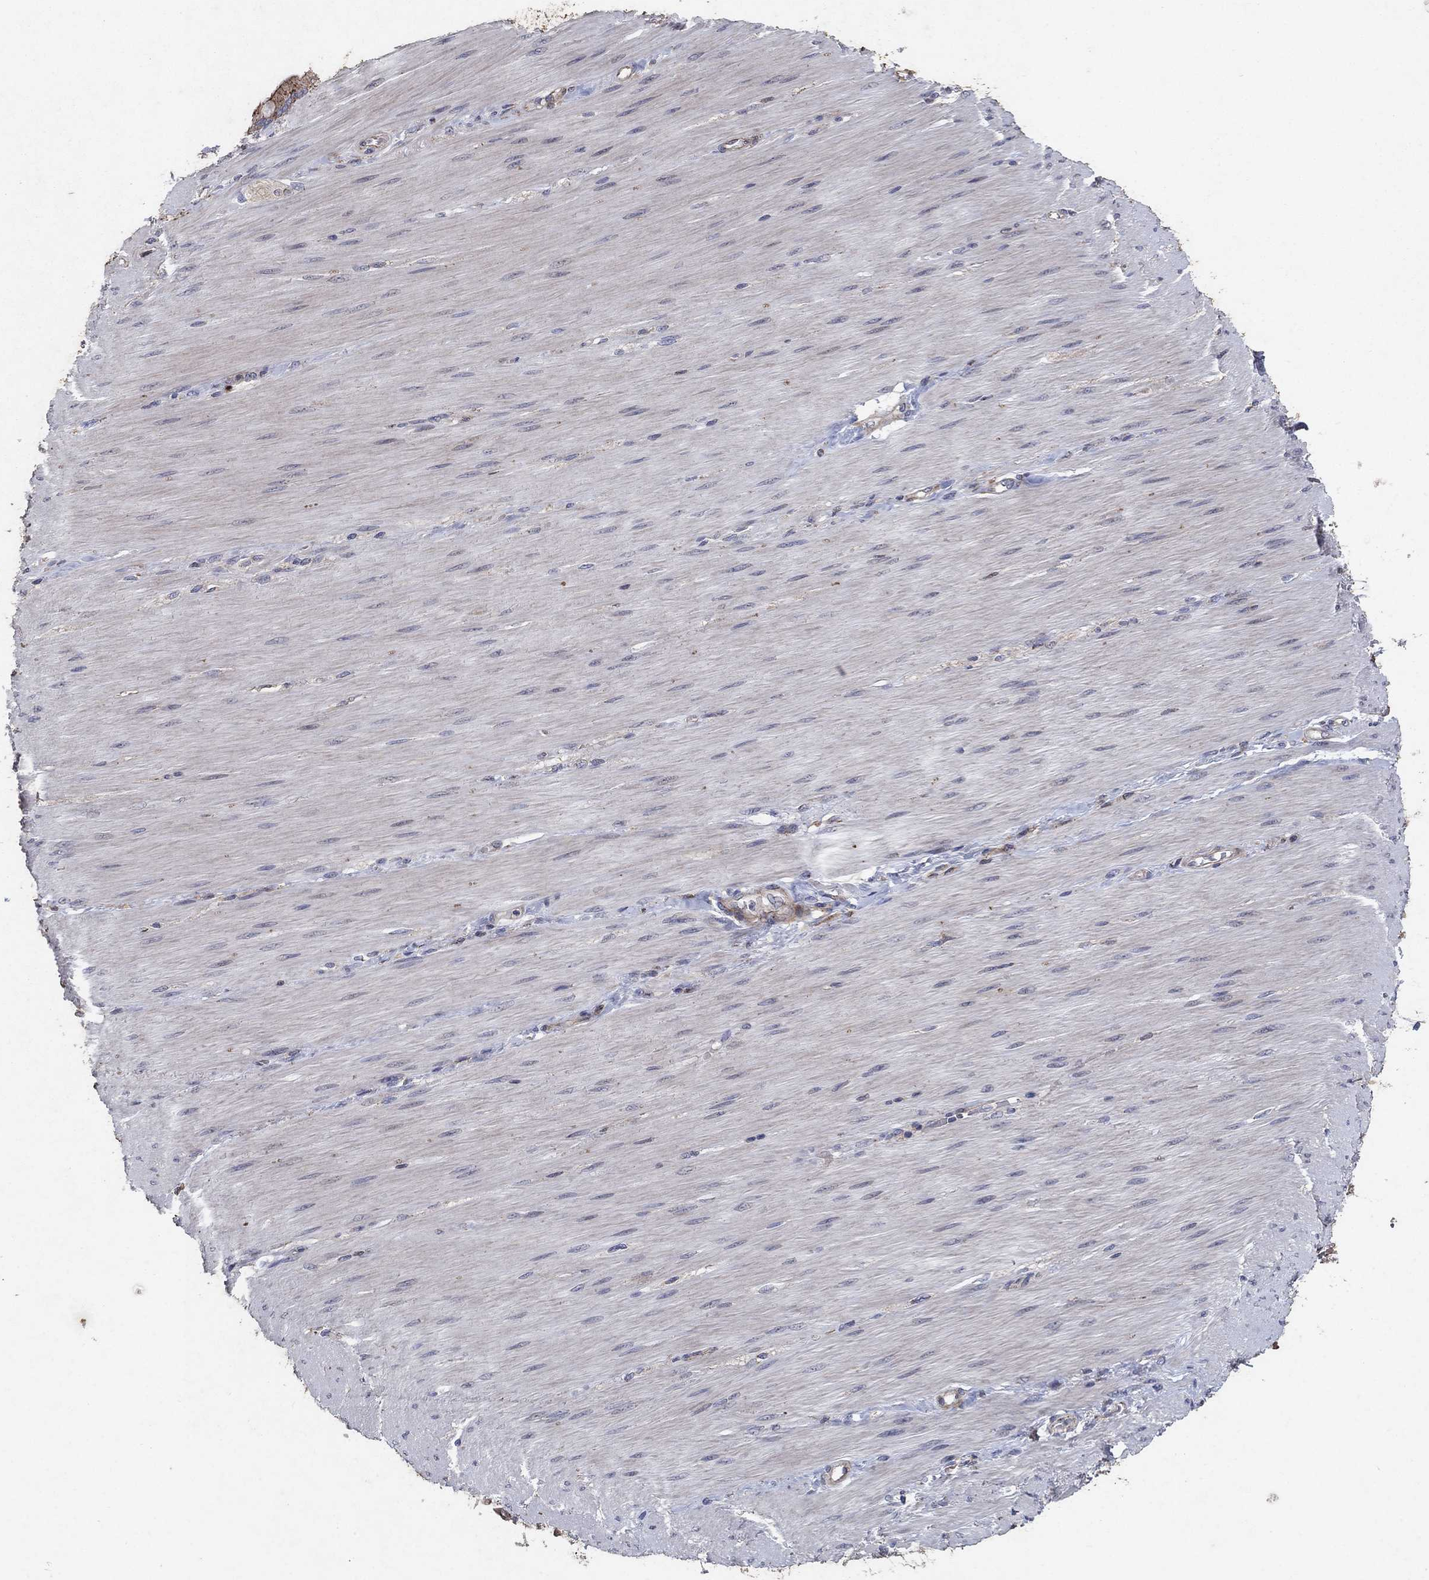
{"staining": {"intensity": "weak", "quantity": ">75%", "location": "cytoplasmic/membranous"}, "tissue": "adipose tissue", "cell_type": "Adipocytes", "image_type": "normal", "snomed": [{"axis": "morphology", "description": "Normal tissue, NOS"}, {"axis": "topography", "description": "Smooth muscle"}, {"axis": "topography", "description": "Duodenum"}, {"axis": "topography", "description": "Peripheral nerve tissue"}], "caption": "High-power microscopy captured an immunohistochemistry image of unremarkable adipose tissue, revealing weak cytoplasmic/membranous positivity in approximately >75% of adipocytes.", "gene": "FRG1", "patient": {"sex": "female", "age": 61}}